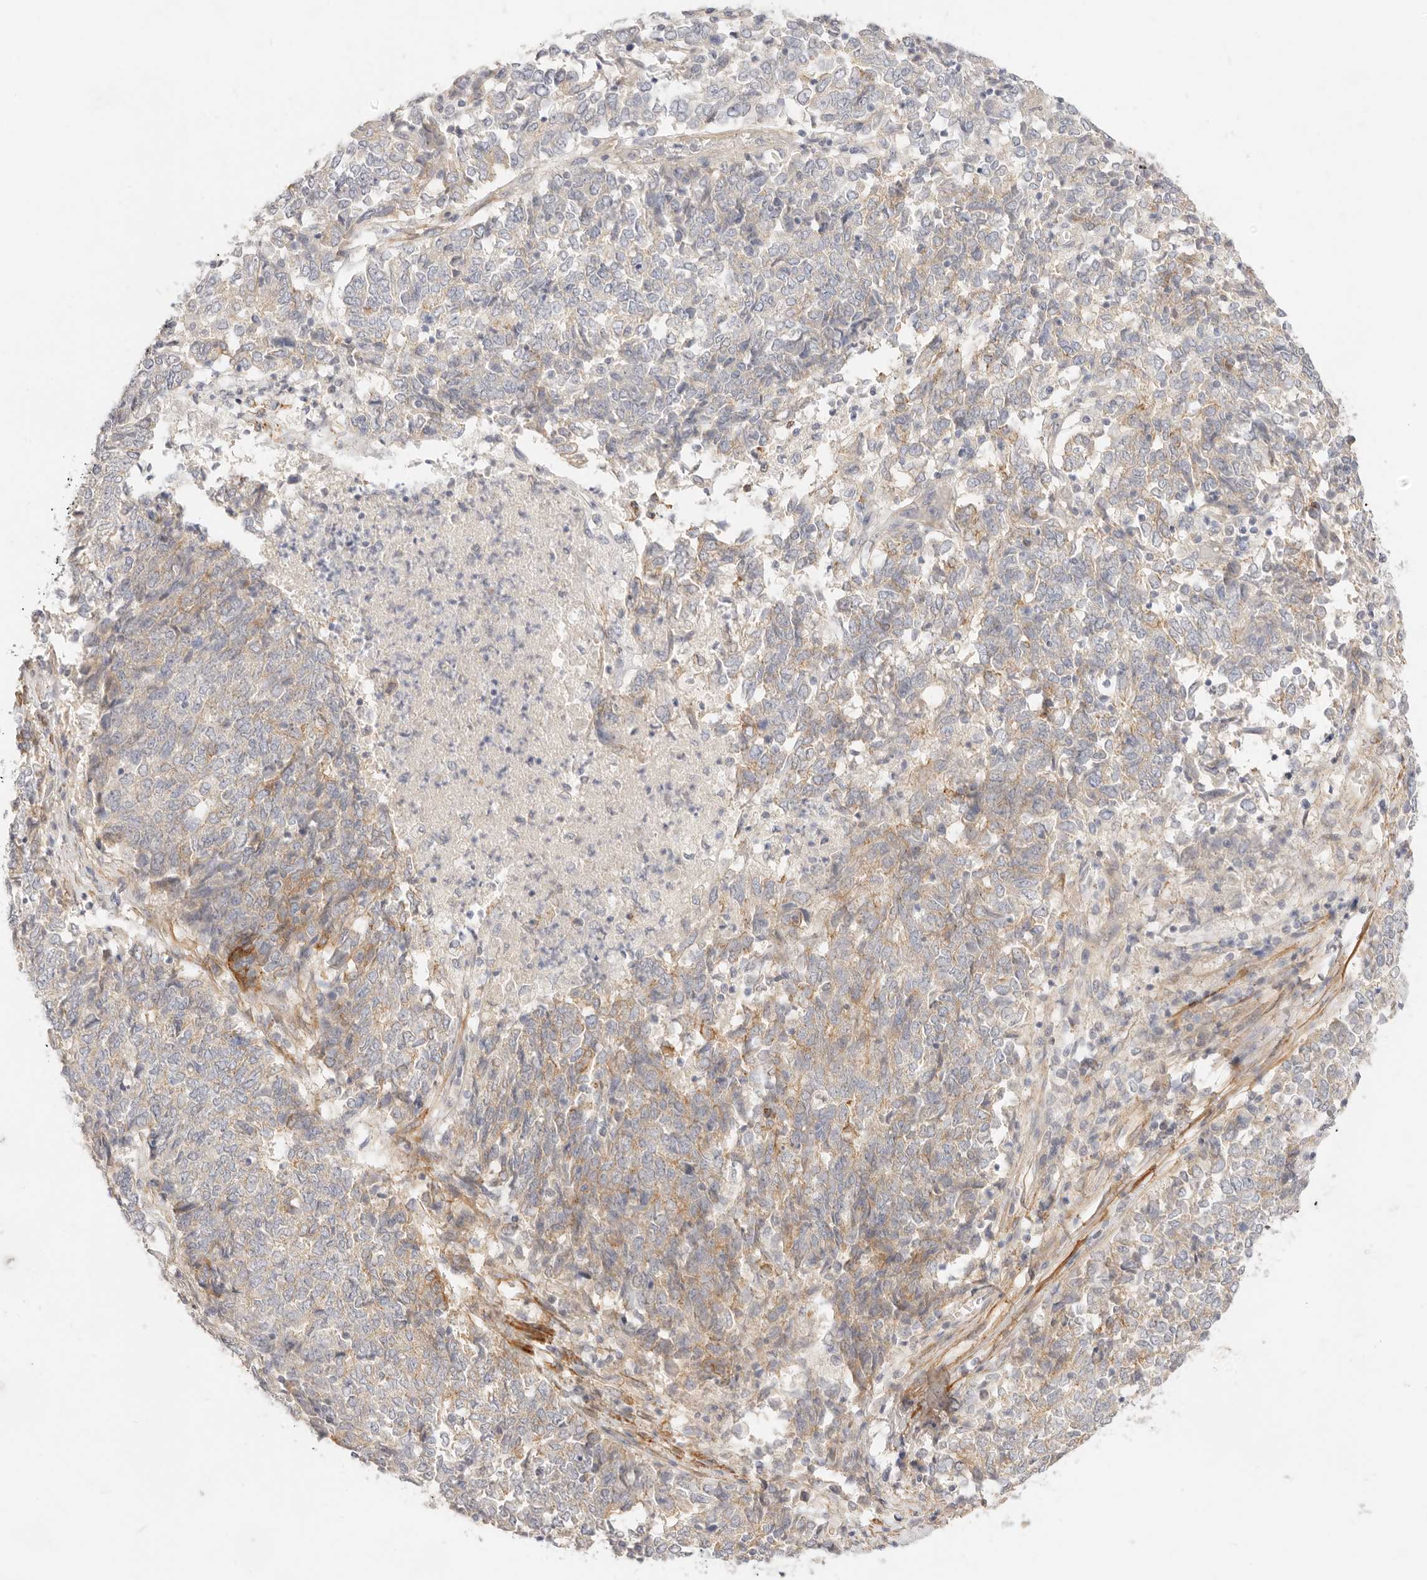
{"staining": {"intensity": "weak", "quantity": "25%-75%", "location": "cytoplasmic/membranous"}, "tissue": "endometrial cancer", "cell_type": "Tumor cells", "image_type": "cancer", "snomed": [{"axis": "morphology", "description": "Adenocarcinoma, NOS"}, {"axis": "topography", "description": "Endometrium"}], "caption": "Protein positivity by IHC demonstrates weak cytoplasmic/membranous staining in approximately 25%-75% of tumor cells in endometrial cancer (adenocarcinoma).", "gene": "UBXN10", "patient": {"sex": "female", "age": 80}}